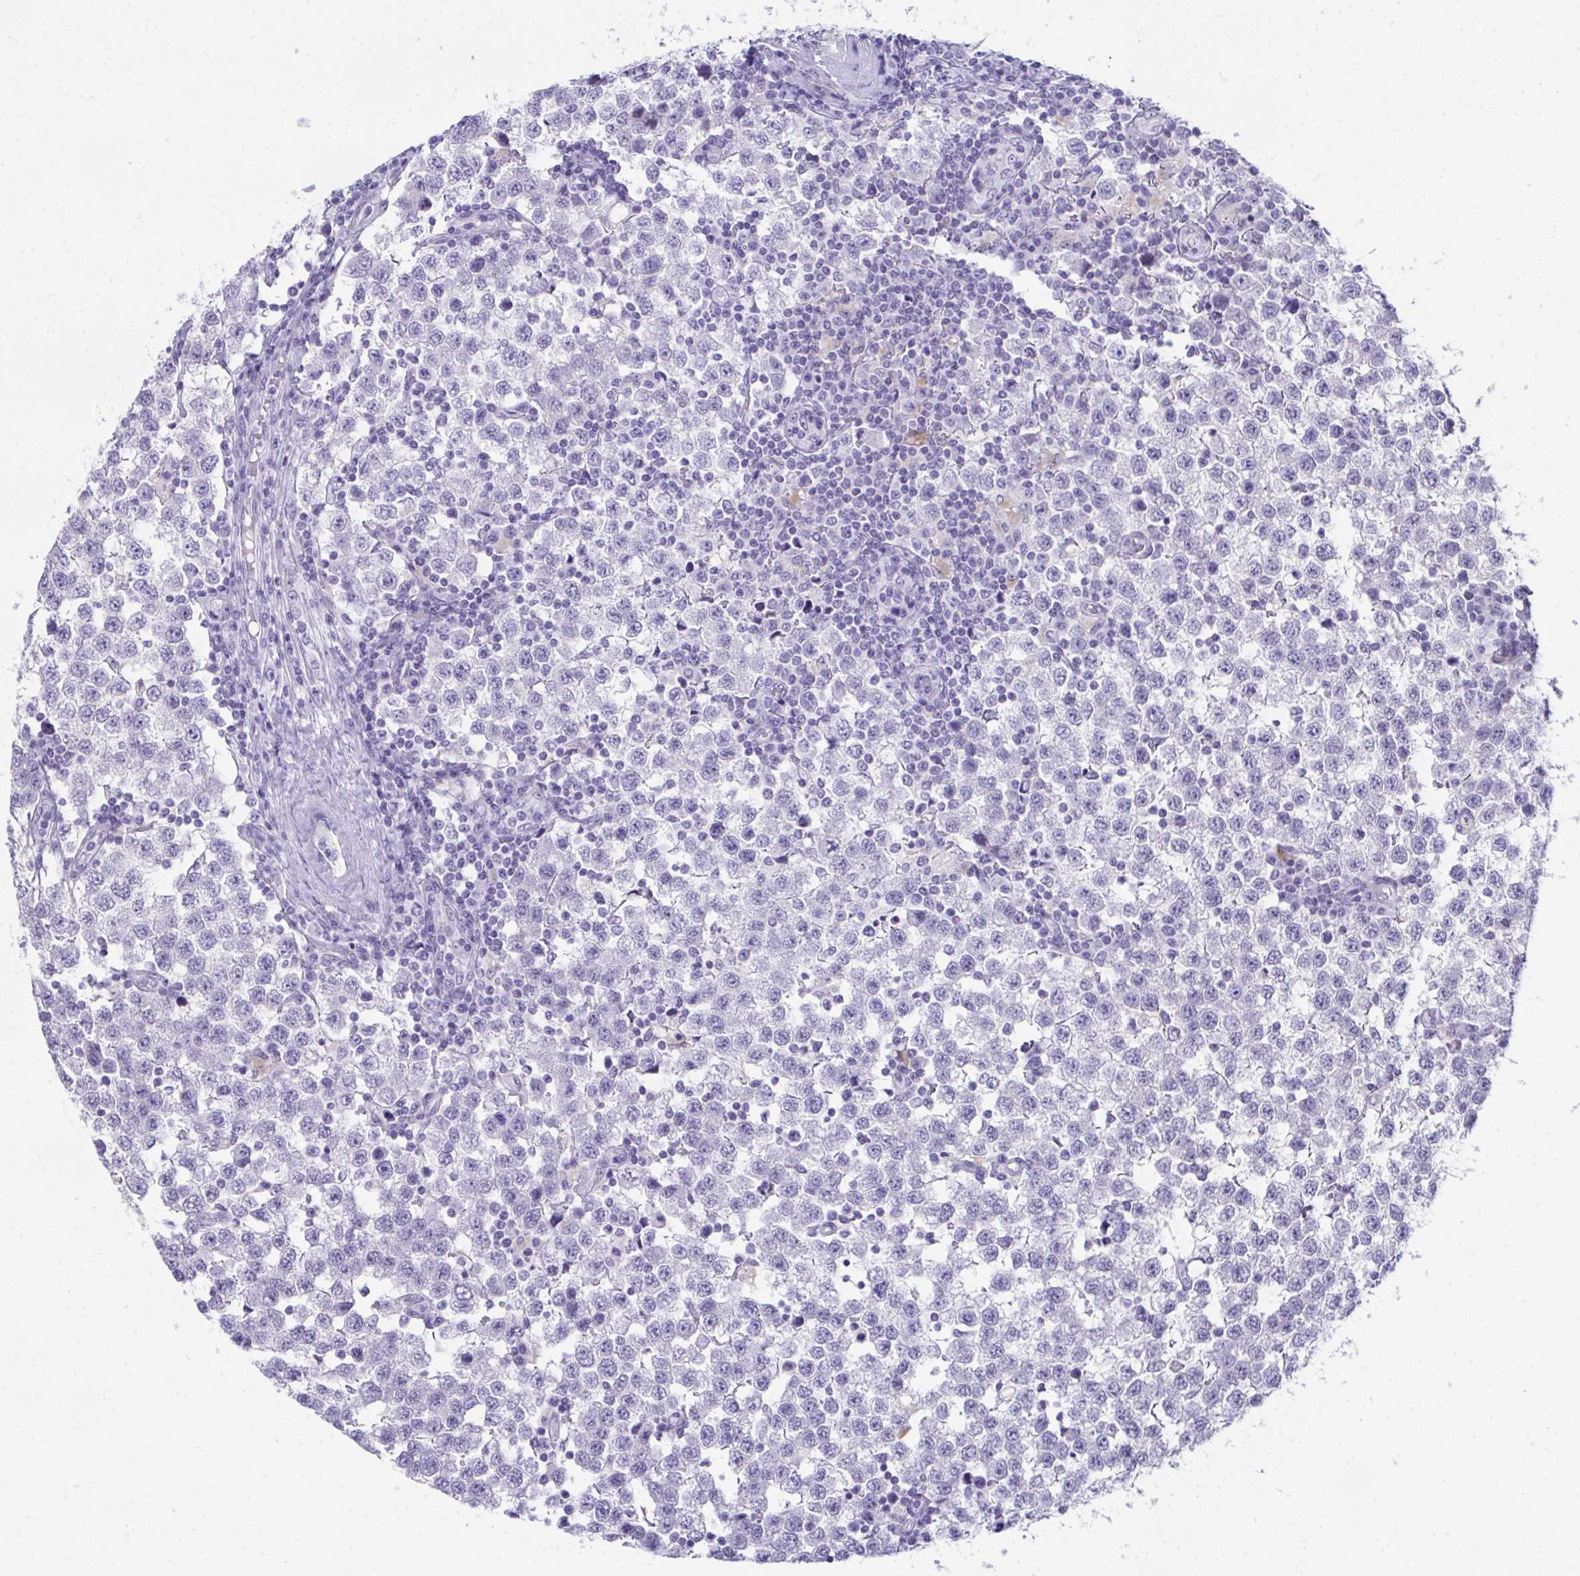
{"staining": {"intensity": "negative", "quantity": "none", "location": "none"}, "tissue": "testis cancer", "cell_type": "Tumor cells", "image_type": "cancer", "snomed": [{"axis": "morphology", "description": "Seminoma, NOS"}, {"axis": "topography", "description": "Testis"}], "caption": "Tumor cells show no significant protein expression in testis cancer (seminoma).", "gene": "ATP6V0D2", "patient": {"sex": "male", "age": 34}}